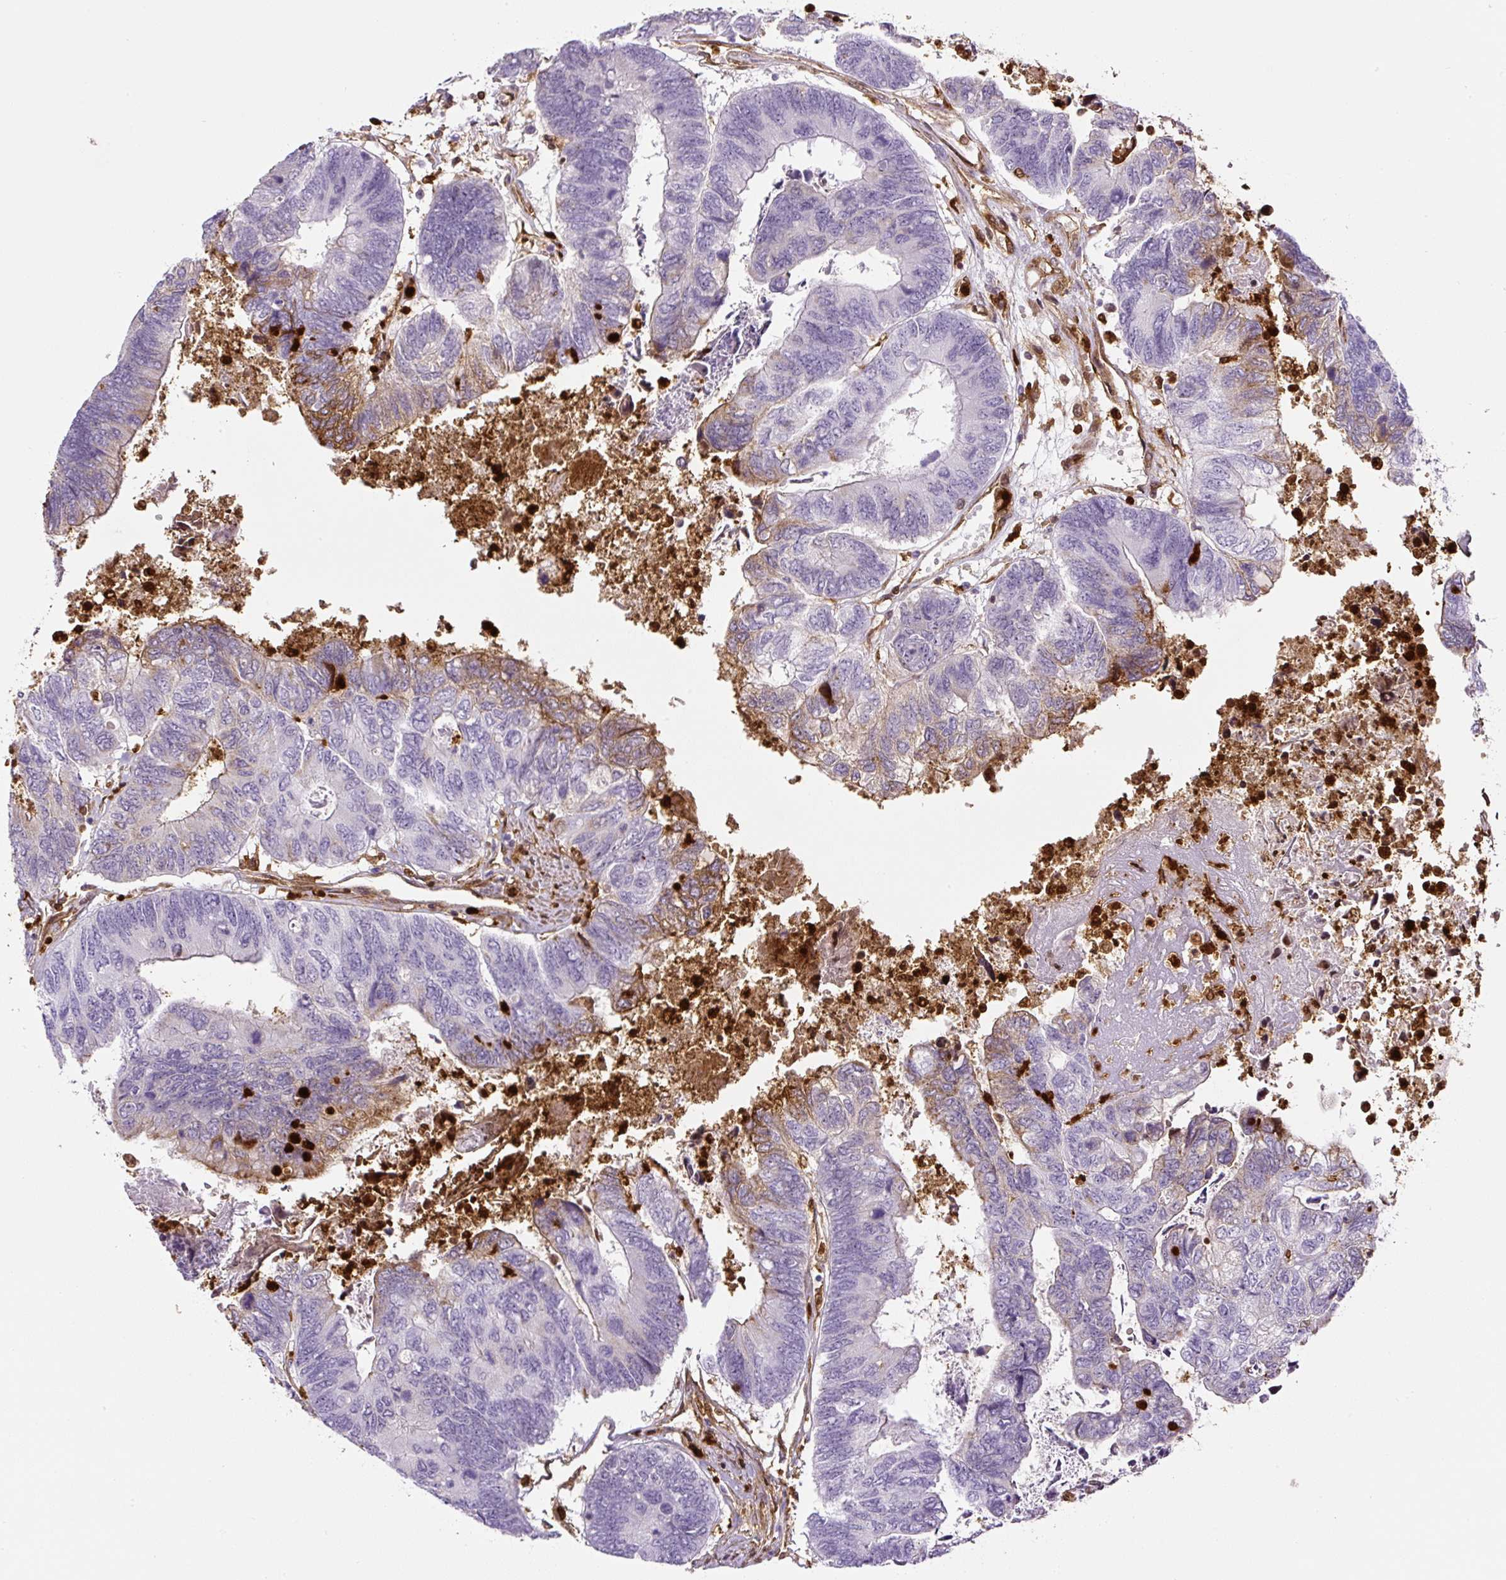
{"staining": {"intensity": "negative", "quantity": "none", "location": "none"}, "tissue": "colorectal cancer", "cell_type": "Tumor cells", "image_type": "cancer", "snomed": [{"axis": "morphology", "description": "Adenocarcinoma, NOS"}, {"axis": "topography", "description": "Colon"}], "caption": "Immunohistochemistry (IHC) of colorectal cancer reveals no expression in tumor cells. Nuclei are stained in blue.", "gene": "ANXA1", "patient": {"sex": "female", "age": 67}}